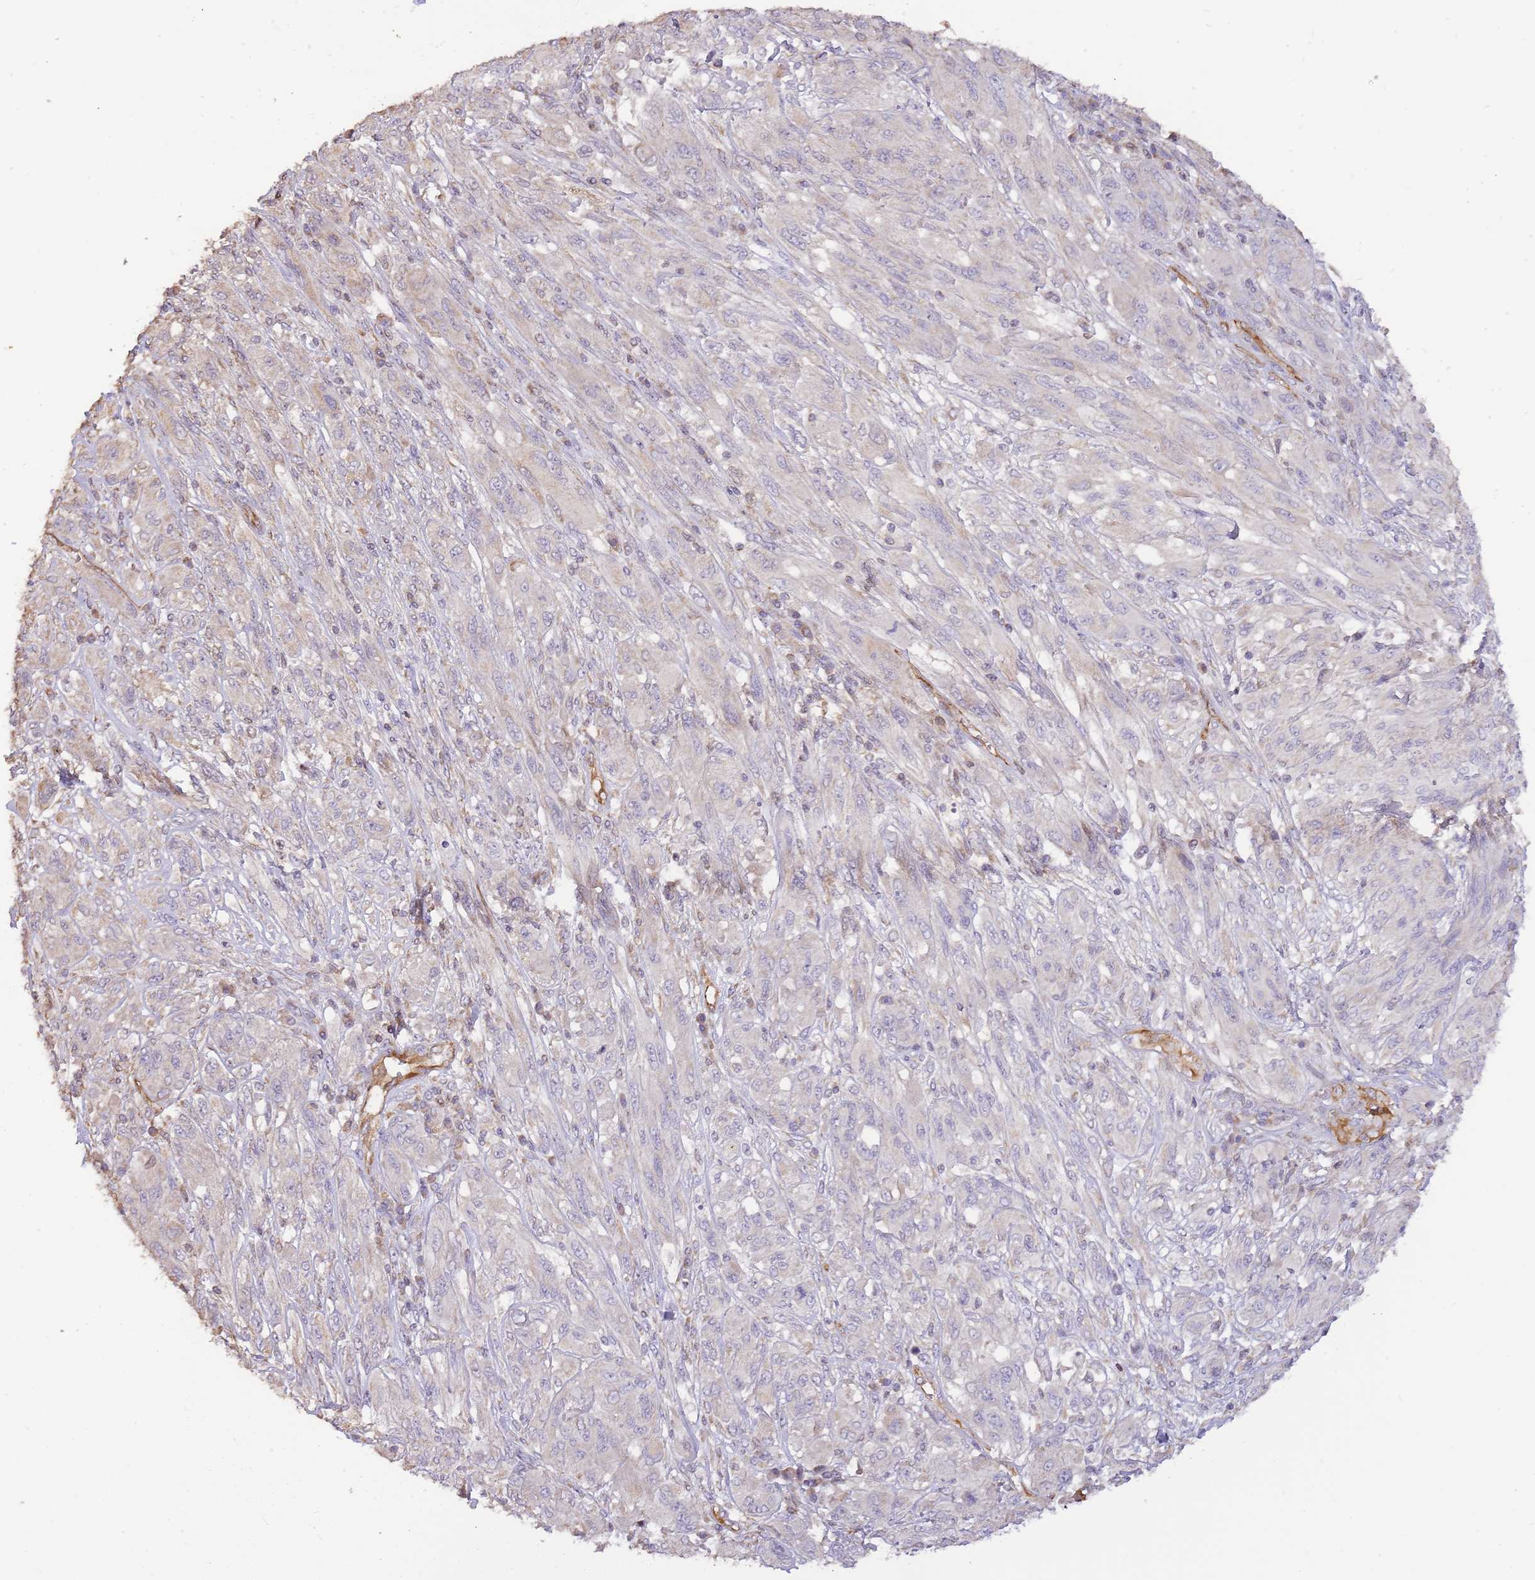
{"staining": {"intensity": "weak", "quantity": "<25%", "location": "cytoplasmic/membranous"}, "tissue": "melanoma", "cell_type": "Tumor cells", "image_type": "cancer", "snomed": [{"axis": "morphology", "description": "Malignant melanoma, NOS"}, {"axis": "topography", "description": "Skin"}], "caption": "An immunohistochemistry (IHC) photomicrograph of malignant melanoma is shown. There is no staining in tumor cells of malignant melanoma.", "gene": "DOCK9", "patient": {"sex": "female", "age": 91}}